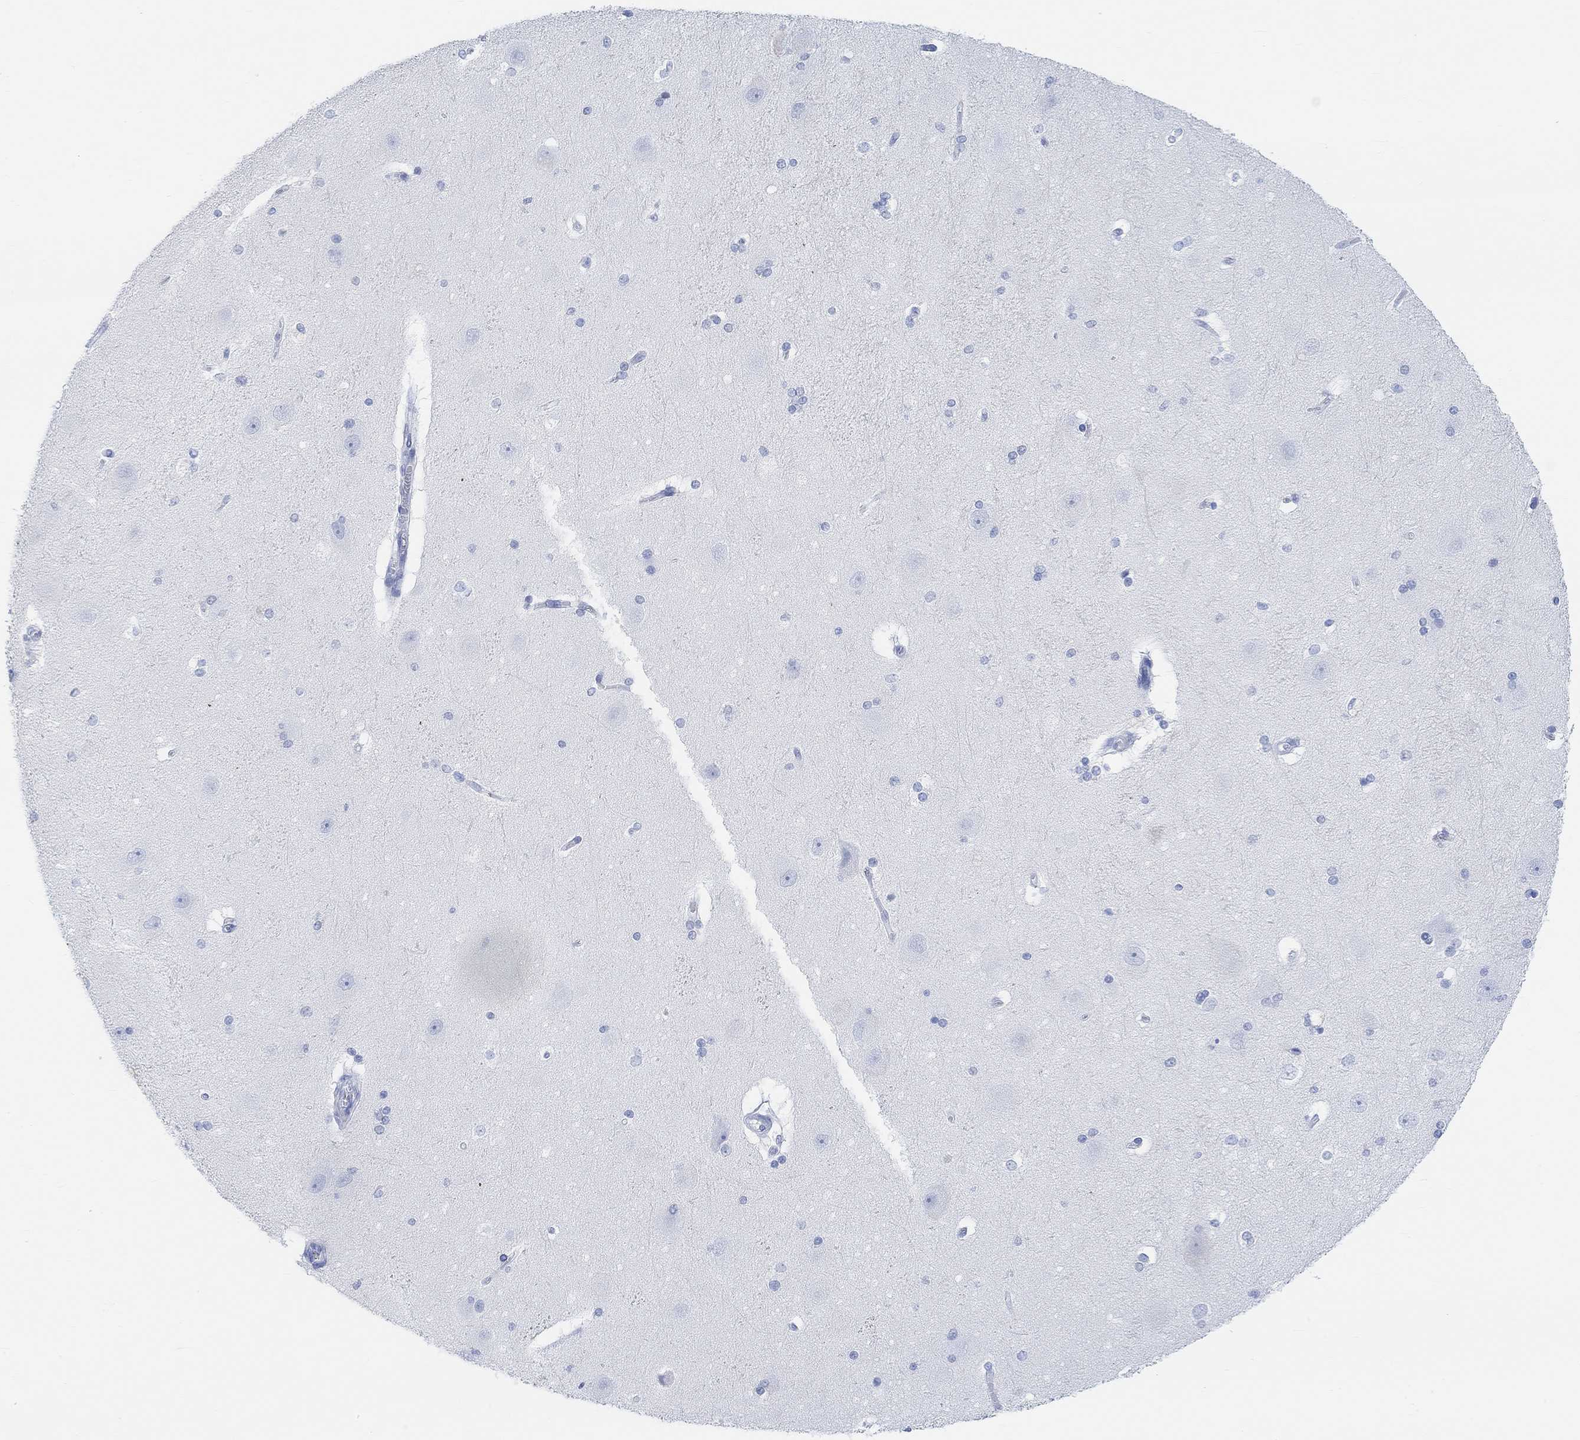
{"staining": {"intensity": "negative", "quantity": "none", "location": "none"}, "tissue": "hippocampus", "cell_type": "Glial cells", "image_type": "normal", "snomed": [{"axis": "morphology", "description": "Normal tissue, NOS"}, {"axis": "topography", "description": "Cerebral cortex"}, {"axis": "topography", "description": "Hippocampus"}], "caption": "This is an IHC image of benign human hippocampus. There is no staining in glial cells.", "gene": "ENO4", "patient": {"sex": "female", "age": 19}}